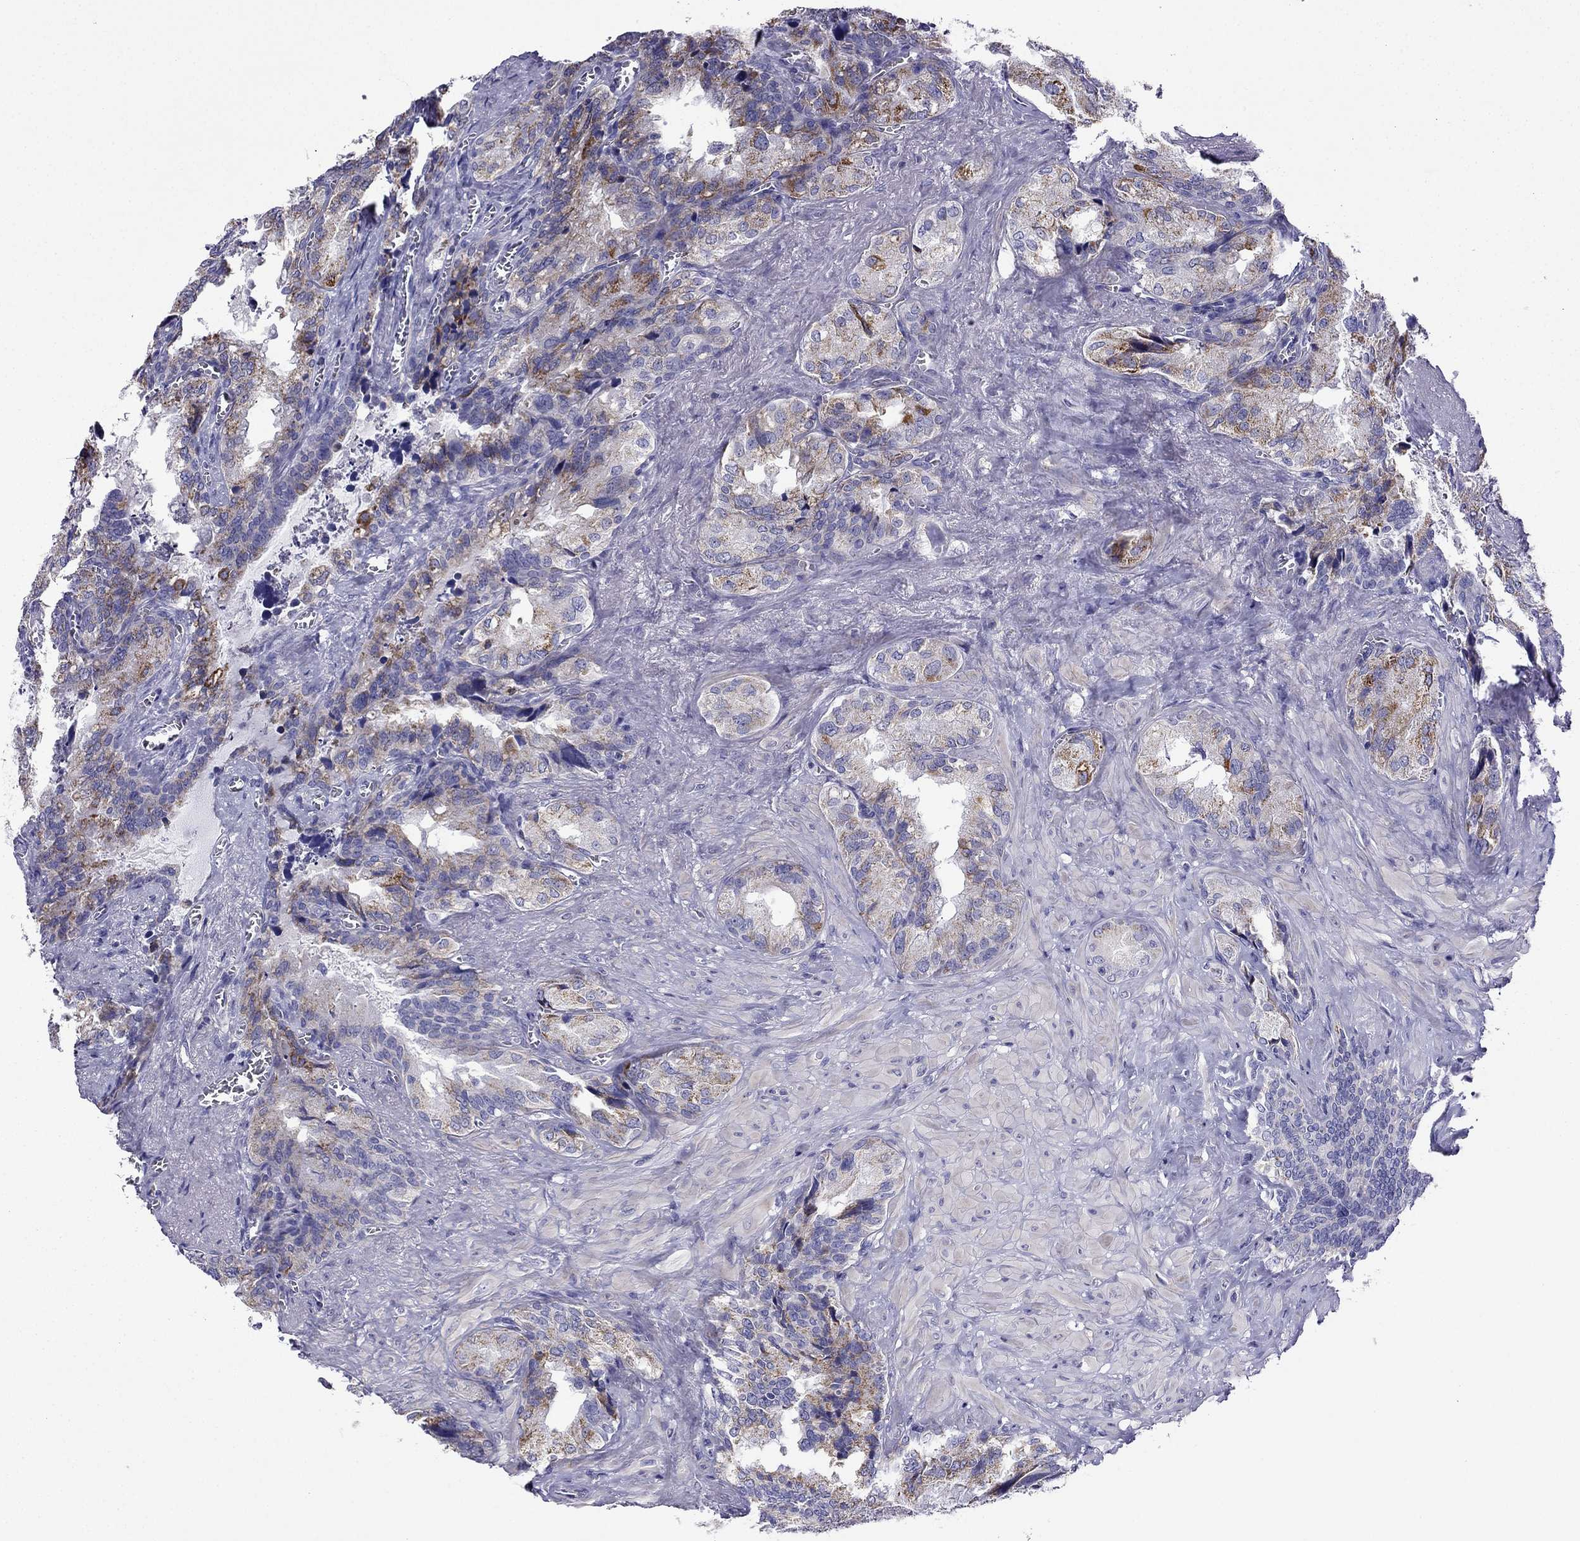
{"staining": {"intensity": "moderate", "quantity": "<25%", "location": "cytoplasmic/membranous"}, "tissue": "seminal vesicle", "cell_type": "Glandular cells", "image_type": "normal", "snomed": [{"axis": "morphology", "description": "Normal tissue, NOS"}, {"axis": "topography", "description": "Seminal veicle"}], "caption": "This micrograph displays immunohistochemistry (IHC) staining of benign human seminal vesicle, with low moderate cytoplasmic/membranous positivity in about <25% of glandular cells.", "gene": "KIF5A", "patient": {"sex": "male", "age": 72}}